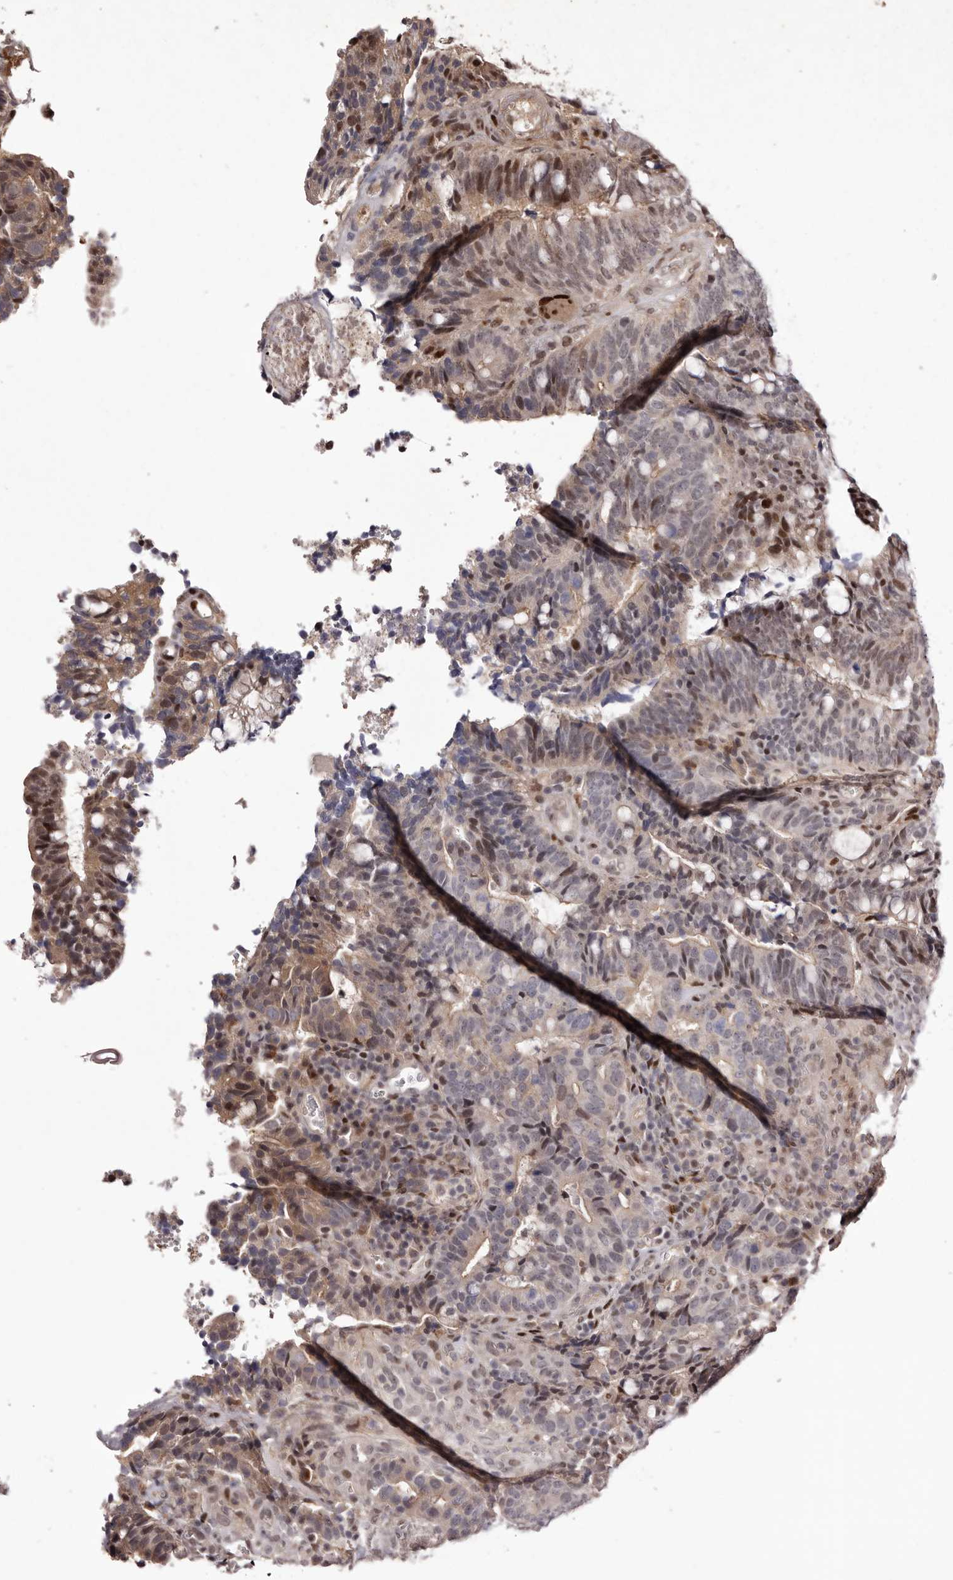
{"staining": {"intensity": "moderate", "quantity": "<25%", "location": "nuclear"}, "tissue": "colorectal cancer", "cell_type": "Tumor cells", "image_type": "cancer", "snomed": [{"axis": "morphology", "description": "Adenocarcinoma, NOS"}, {"axis": "topography", "description": "Colon"}], "caption": "This histopathology image demonstrates IHC staining of human adenocarcinoma (colorectal), with low moderate nuclear staining in approximately <25% of tumor cells.", "gene": "FBXO5", "patient": {"sex": "female", "age": 66}}